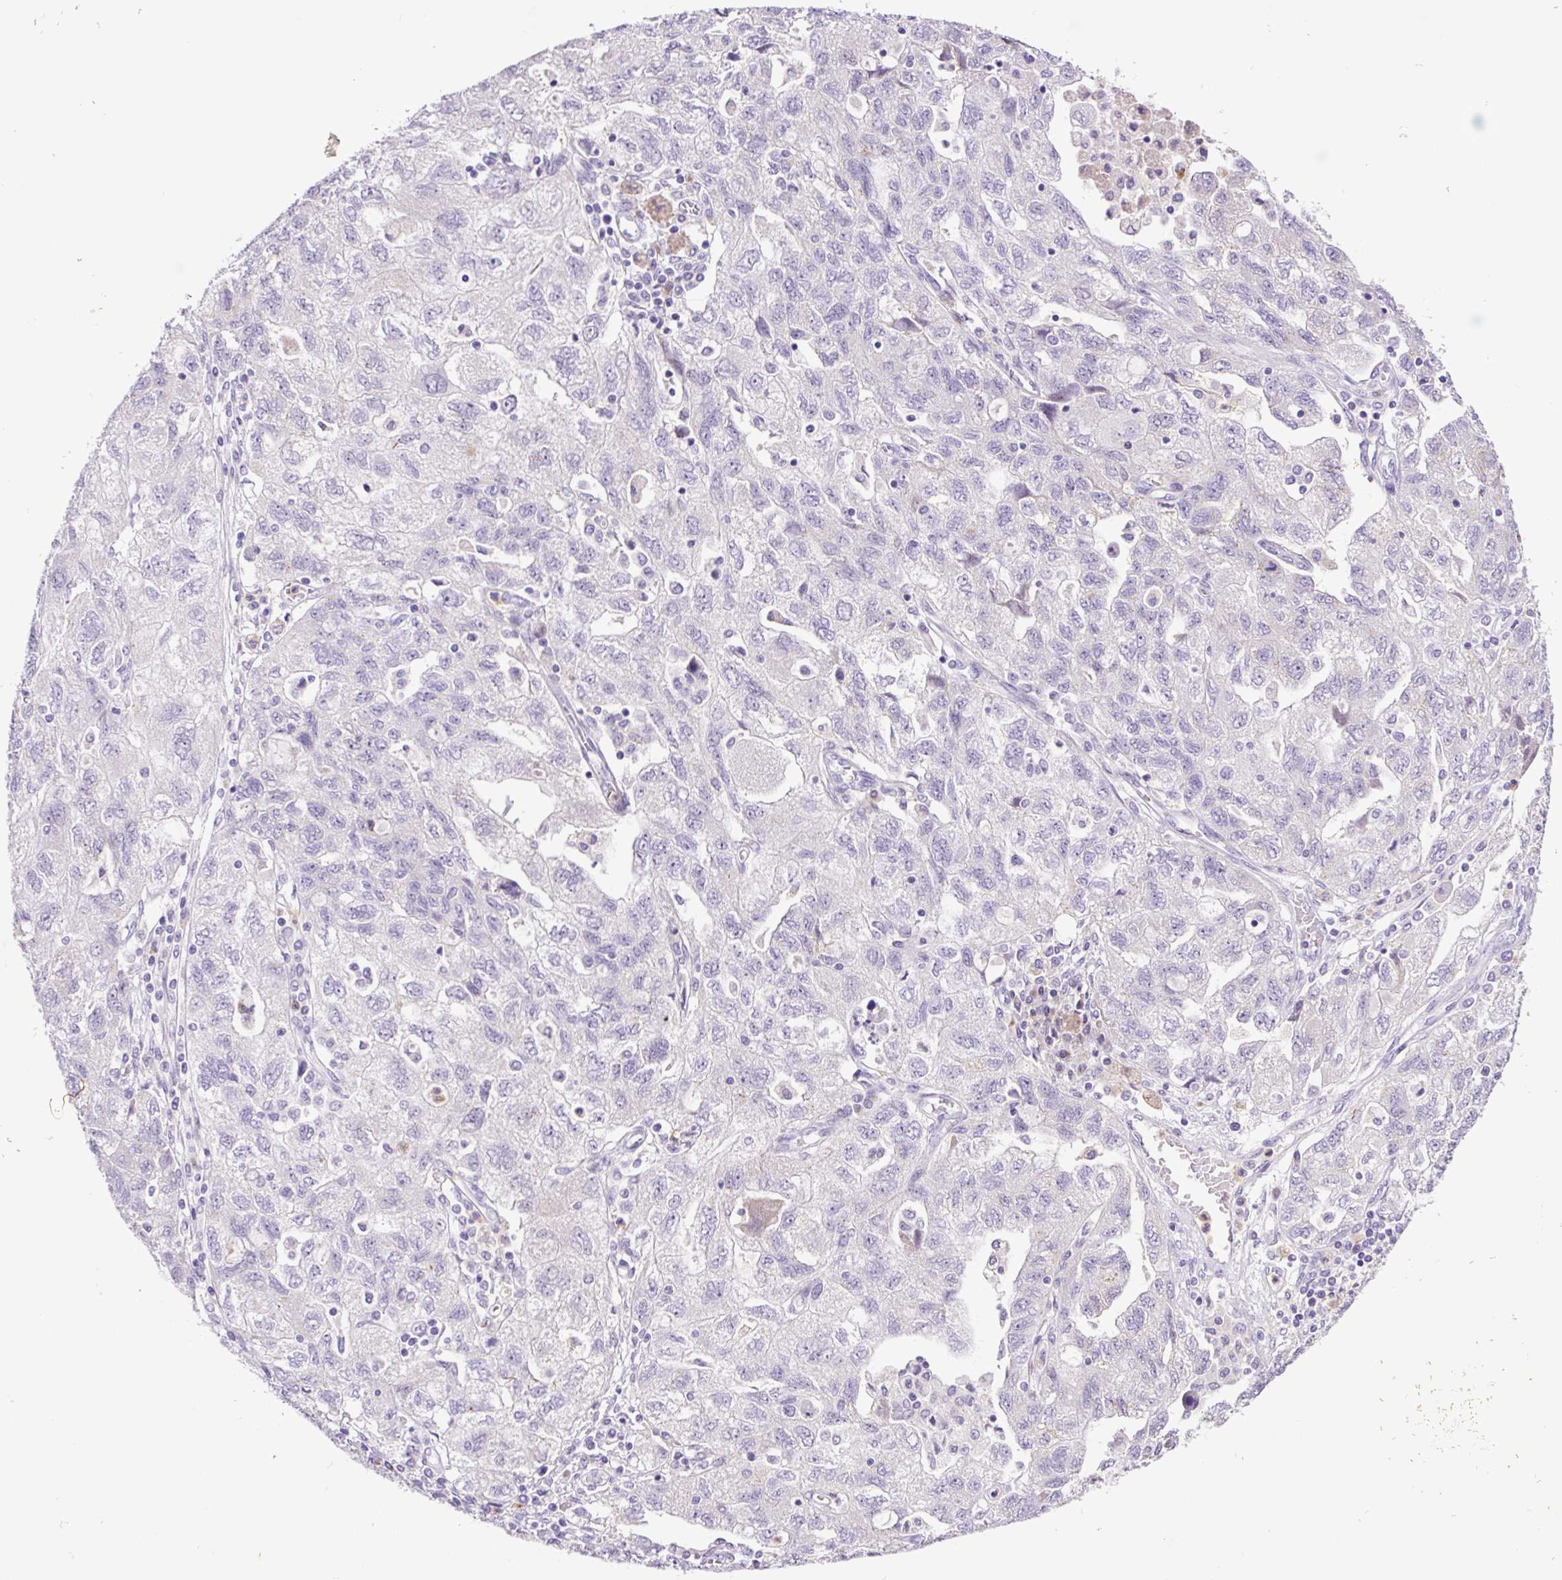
{"staining": {"intensity": "negative", "quantity": "none", "location": "none"}, "tissue": "ovarian cancer", "cell_type": "Tumor cells", "image_type": "cancer", "snomed": [{"axis": "morphology", "description": "Carcinoma, NOS"}, {"axis": "morphology", "description": "Cystadenocarcinoma, serous, NOS"}, {"axis": "topography", "description": "Ovary"}], "caption": "A histopathology image of ovarian cancer stained for a protein shows no brown staining in tumor cells. (DAB IHC with hematoxylin counter stain).", "gene": "MFSD3", "patient": {"sex": "female", "age": 69}}